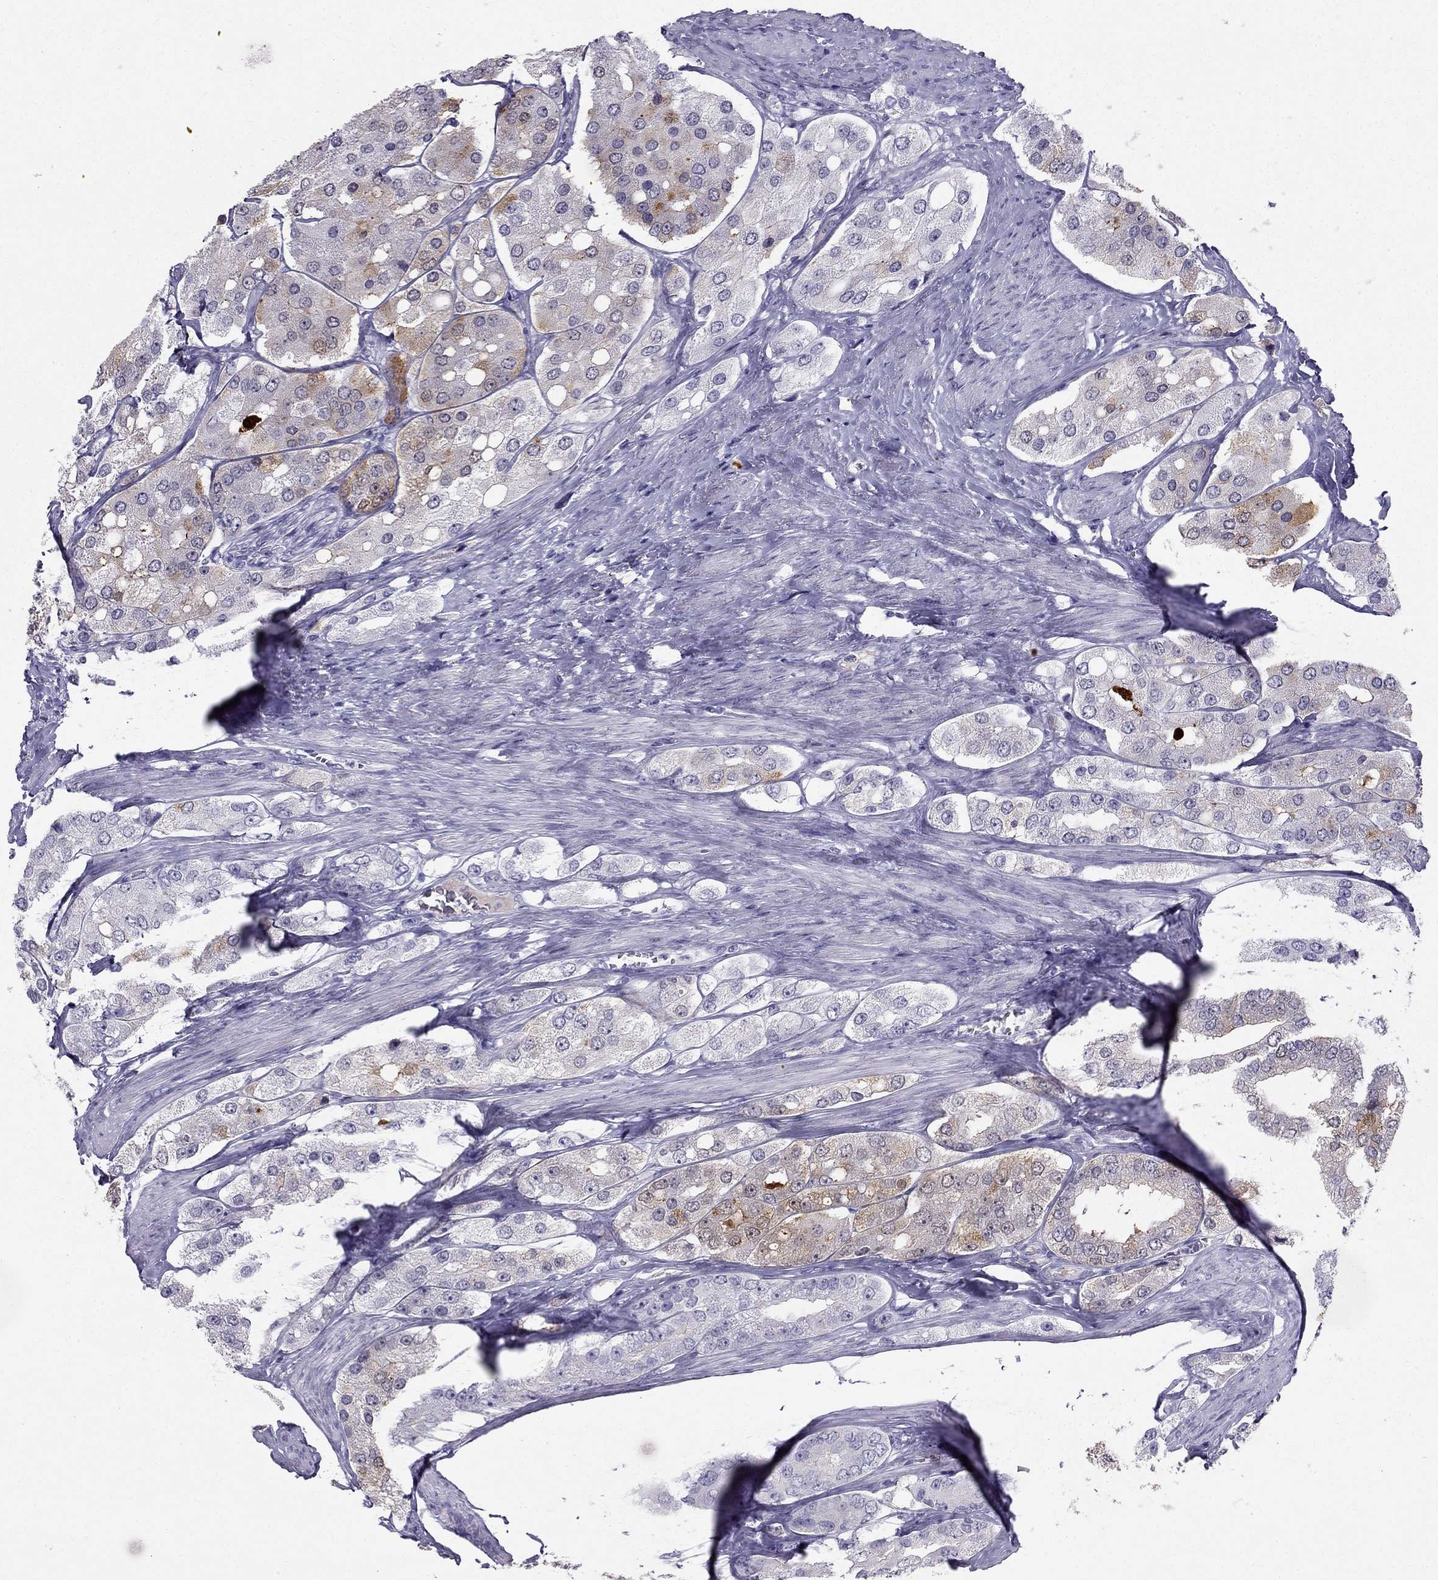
{"staining": {"intensity": "moderate", "quantity": "<25%", "location": "cytoplasmic/membranous"}, "tissue": "prostate cancer", "cell_type": "Tumor cells", "image_type": "cancer", "snomed": [{"axis": "morphology", "description": "Adenocarcinoma, Low grade"}, {"axis": "topography", "description": "Prostate"}], "caption": "High-magnification brightfield microscopy of prostate cancer (adenocarcinoma (low-grade)) stained with DAB (brown) and counterstained with hematoxylin (blue). tumor cells exhibit moderate cytoplasmic/membranous positivity is appreciated in about<25% of cells. The staining was performed using DAB, with brown indicating positive protein expression. Nuclei are stained blue with hematoxylin.", "gene": "TFF3", "patient": {"sex": "male", "age": 69}}